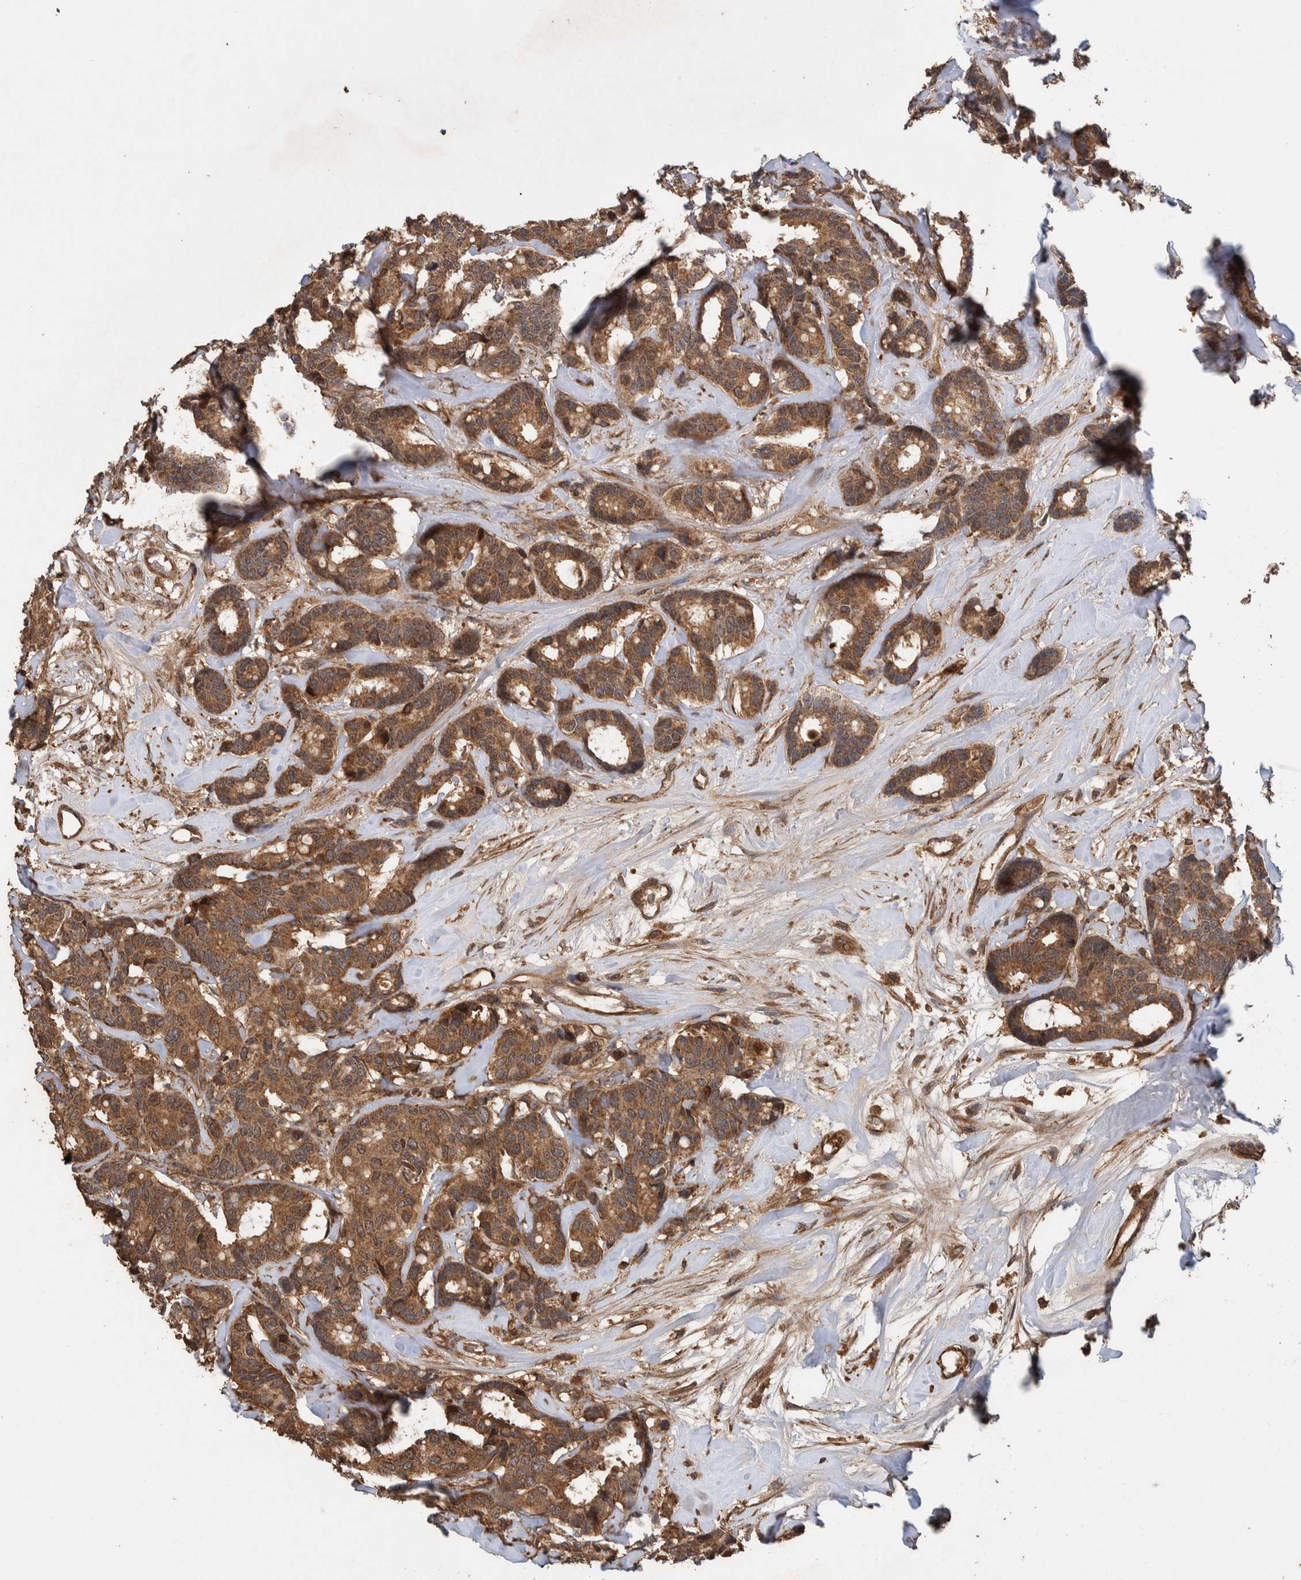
{"staining": {"intensity": "moderate", "quantity": ">75%", "location": "cytoplasmic/membranous"}, "tissue": "breast cancer", "cell_type": "Tumor cells", "image_type": "cancer", "snomed": [{"axis": "morphology", "description": "Duct carcinoma"}, {"axis": "topography", "description": "Breast"}], "caption": "Protein positivity by immunohistochemistry (IHC) demonstrates moderate cytoplasmic/membranous positivity in approximately >75% of tumor cells in breast cancer (invasive ductal carcinoma).", "gene": "TRIM16", "patient": {"sex": "female", "age": 87}}